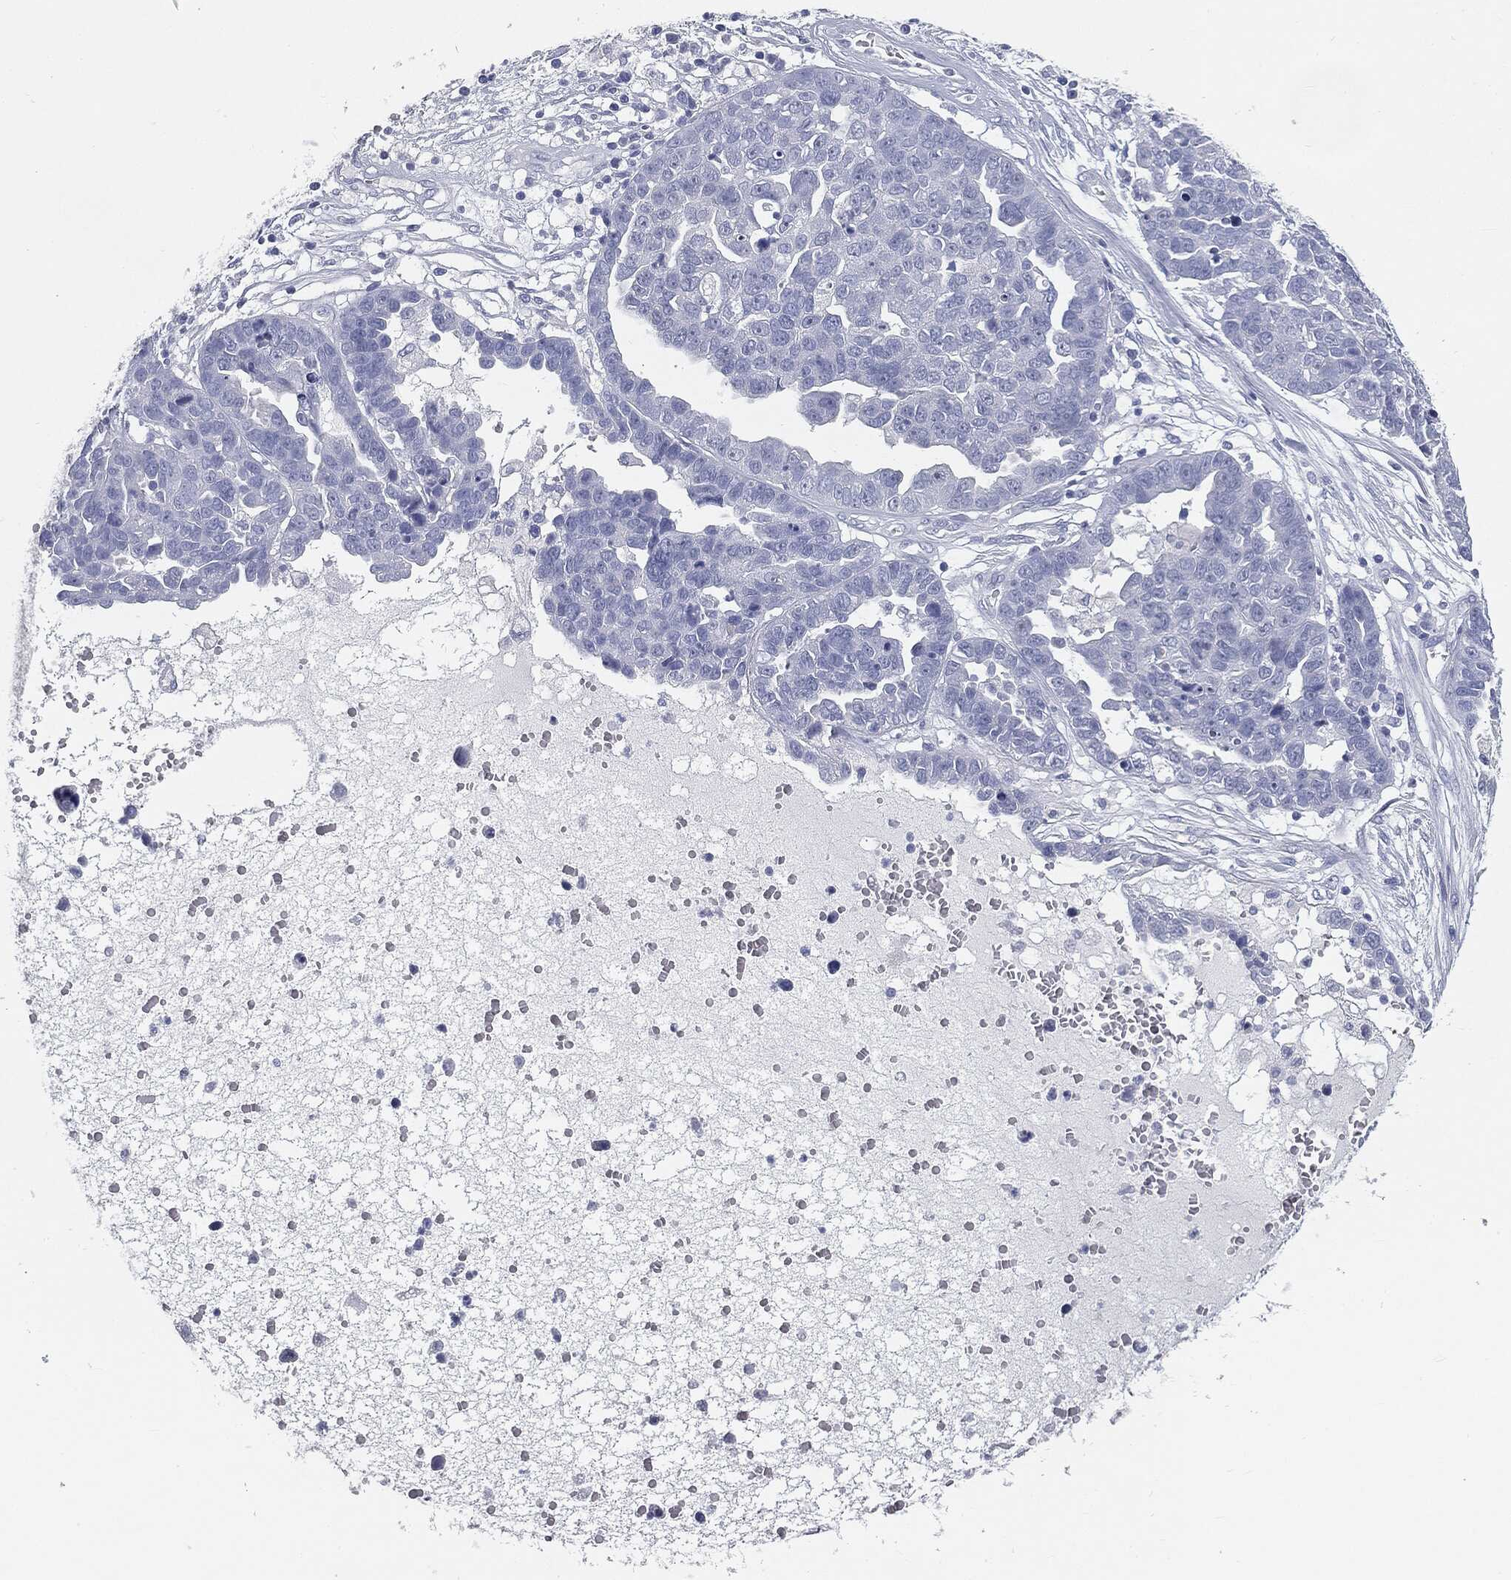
{"staining": {"intensity": "negative", "quantity": "none", "location": "none"}, "tissue": "ovarian cancer", "cell_type": "Tumor cells", "image_type": "cancer", "snomed": [{"axis": "morphology", "description": "Cystadenocarcinoma, serous, NOS"}, {"axis": "topography", "description": "Ovary"}], "caption": "Immunohistochemical staining of human ovarian cancer (serous cystadenocarcinoma) displays no significant staining in tumor cells.", "gene": "CUZD1", "patient": {"sex": "female", "age": 87}}